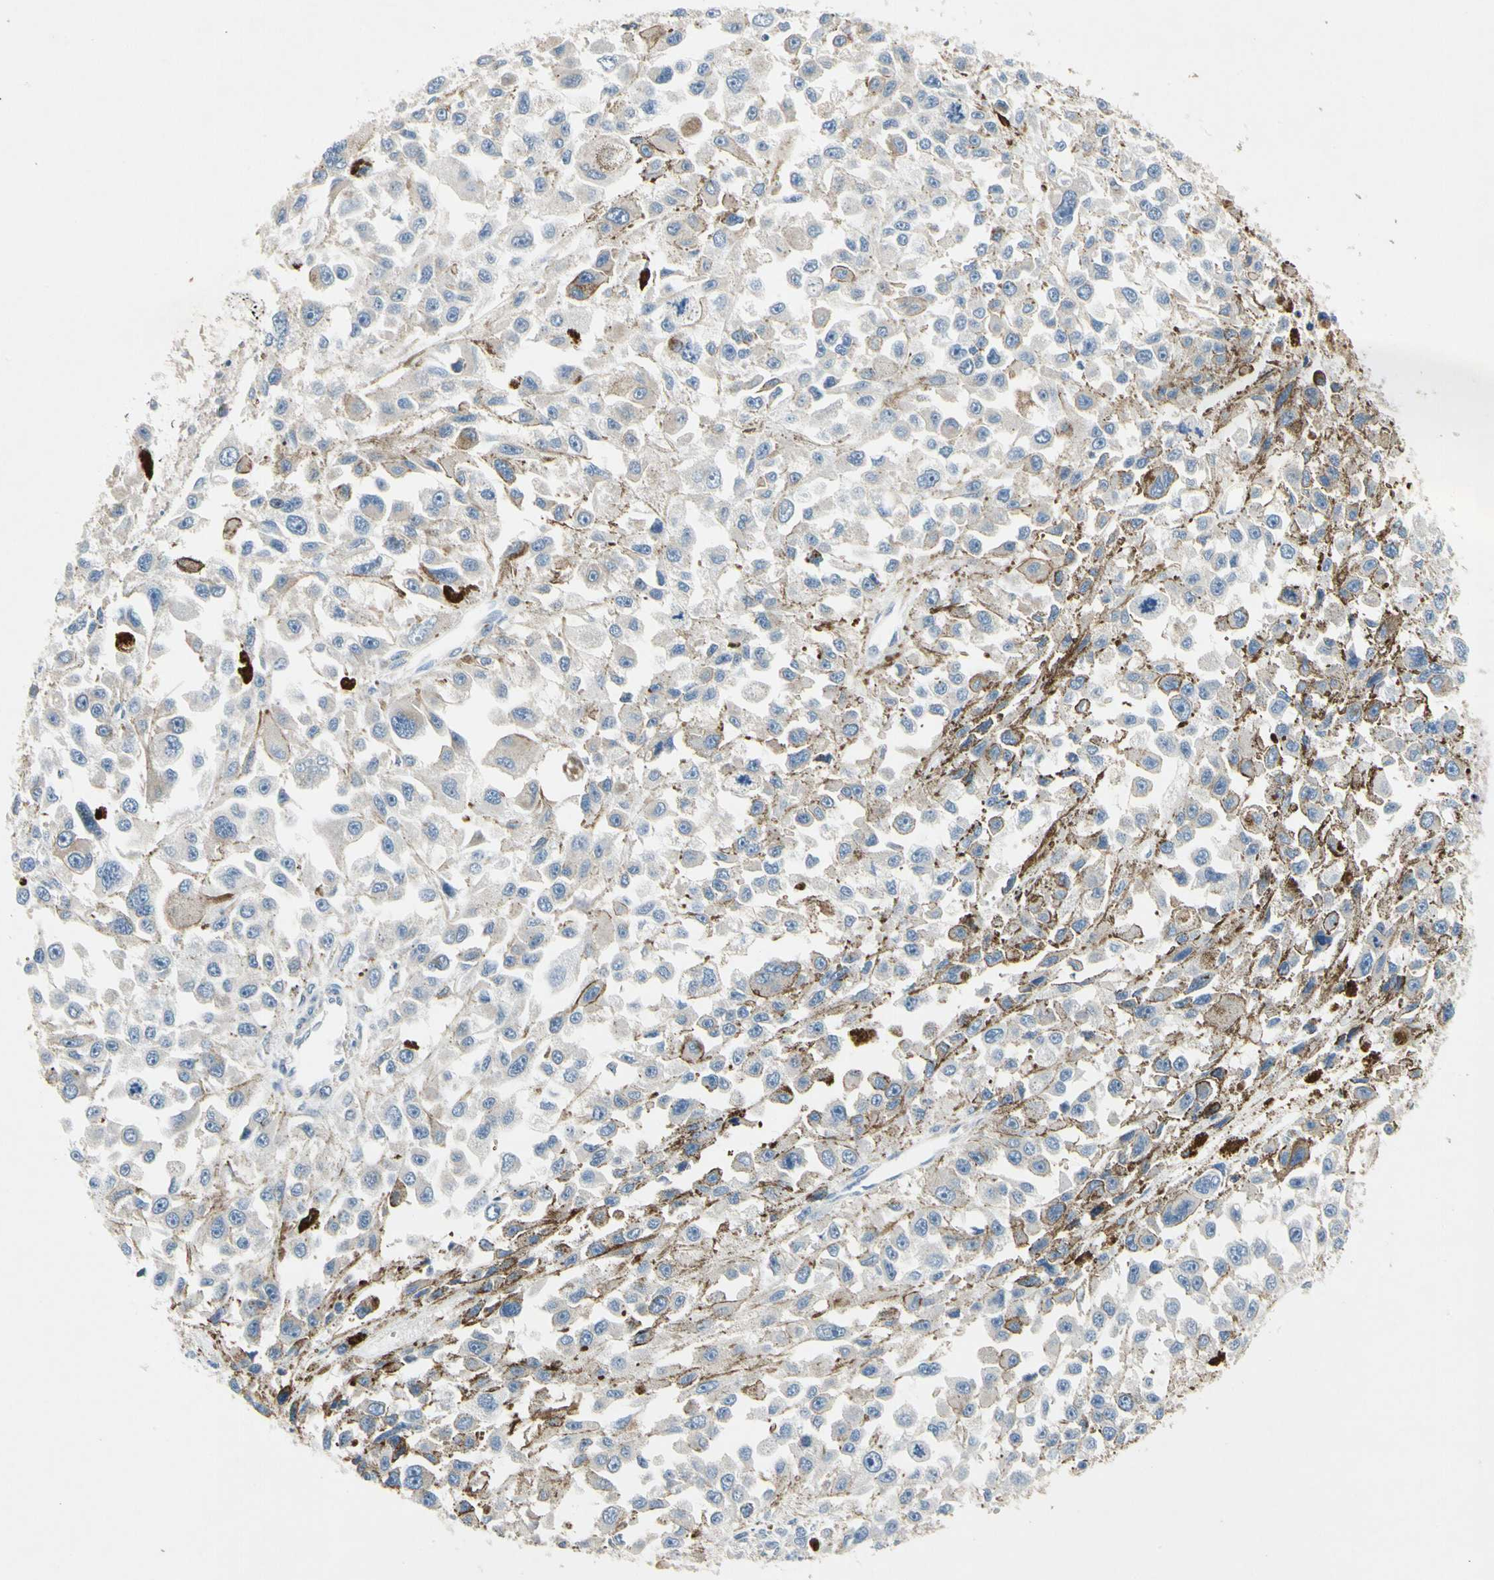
{"staining": {"intensity": "weak", "quantity": "25%-75%", "location": "cytoplasmic/membranous"}, "tissue": "melanoma", "cell_type": "Tumor cells", "image_type": "cancer", "snomed": [{"axis": "morphology", "description": "Malignant melanoma, Metastatic site"}, {"axis": "topography", "description": "Lymph node"}], "caption": "The photomicrograph reveals a brown stain indicating the presence of a protein in the cytoplasmic/membranous of tumor cells in melanoma.", "gene": "GAS6", "patient": {"sex": "male", "age": 59}}